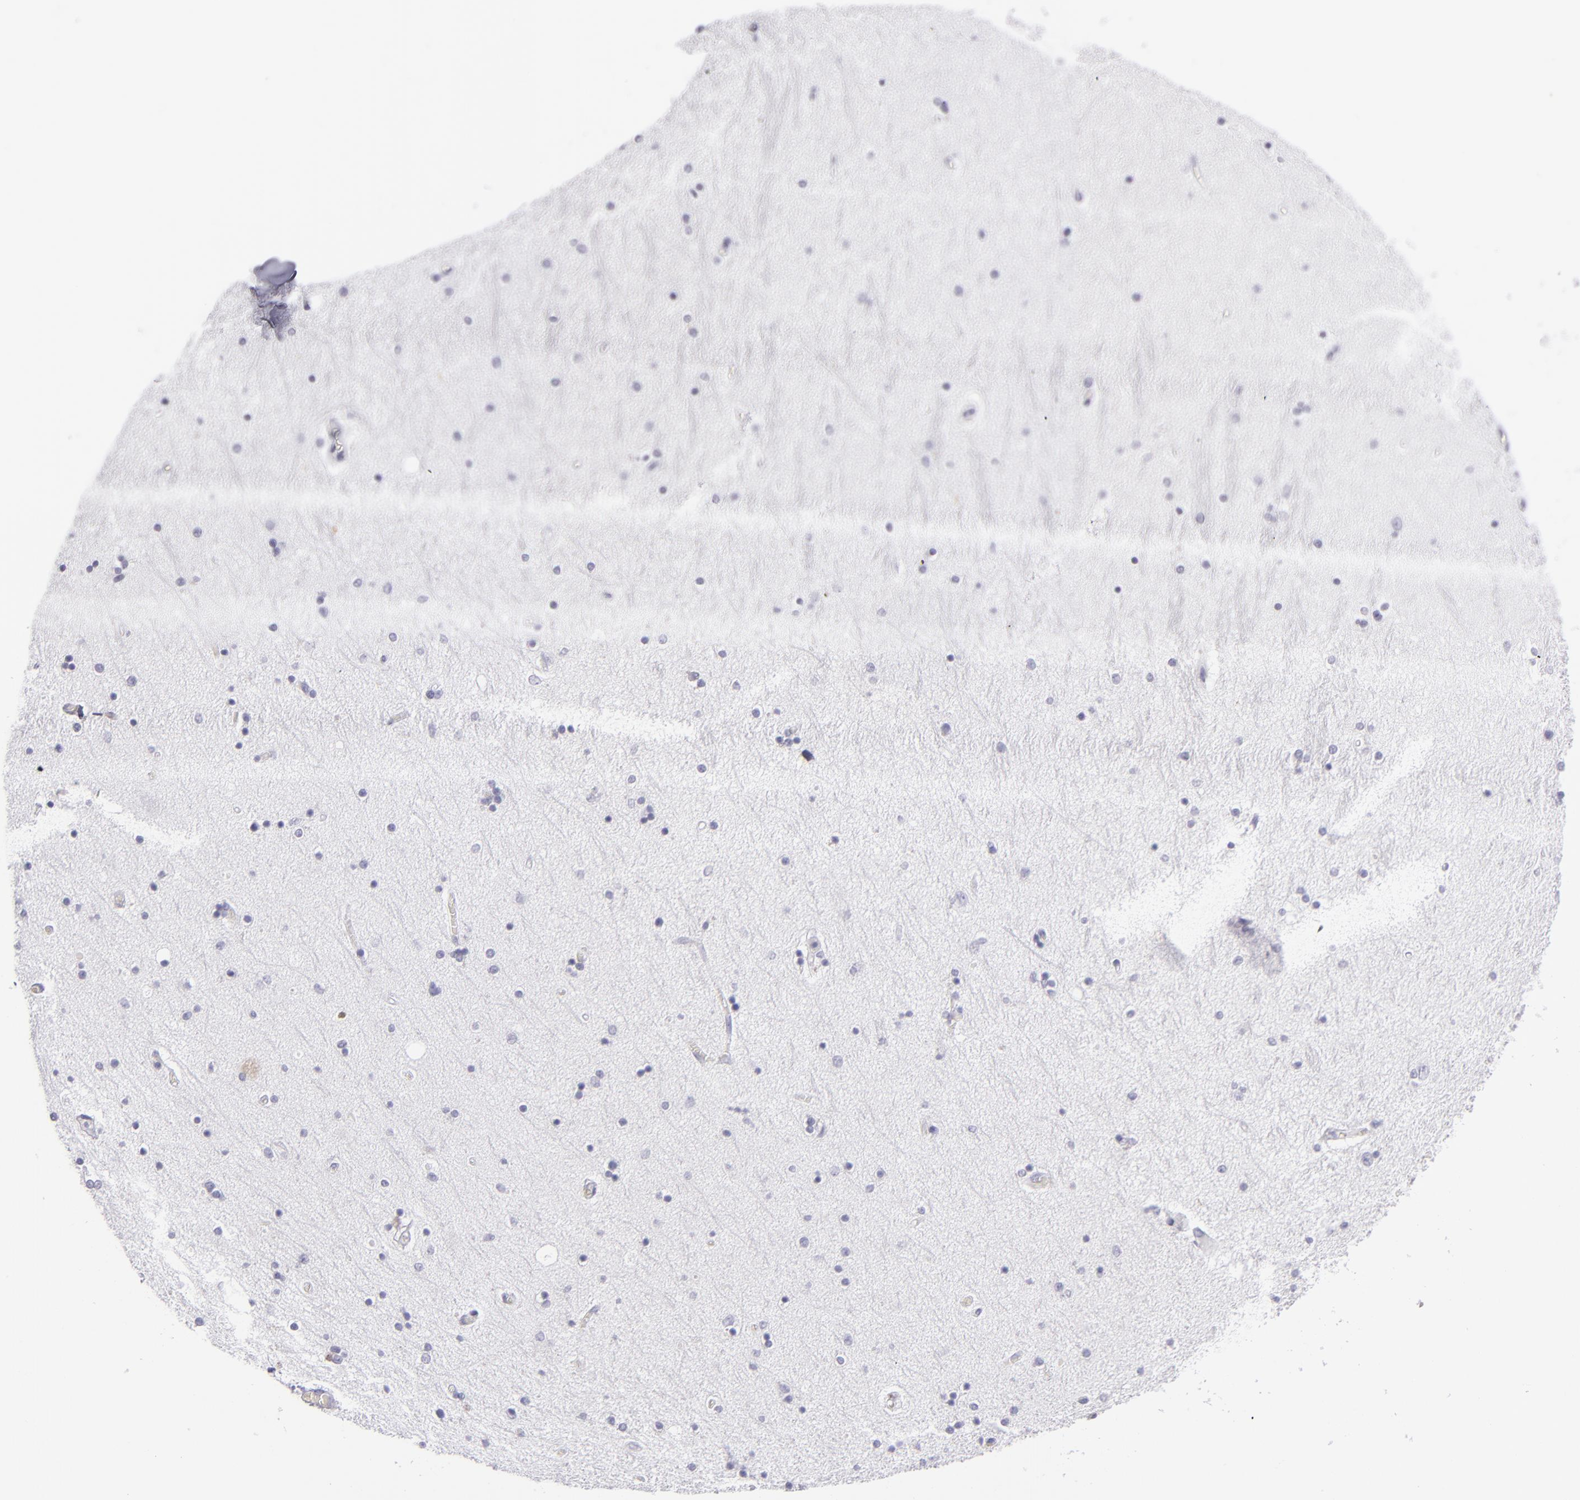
{"staining": {"intensity": "negative", "quantity": "none", "location": "none"}, "tissue": "hippocampus", "cell_type": "Glial cells", "image_type": "normal", "snomed": [{"axis": "morphology", "description": "Normal tissue, NOS"}, {"axis": "topography", "description": "Hippocampus"}], "caption": "Unremarkable hippocampus was stained to show a protein in brown. There is no significant staining in glial cells.", "gene": "PVALB", "patient": {"sex": "female", "age": 54}}